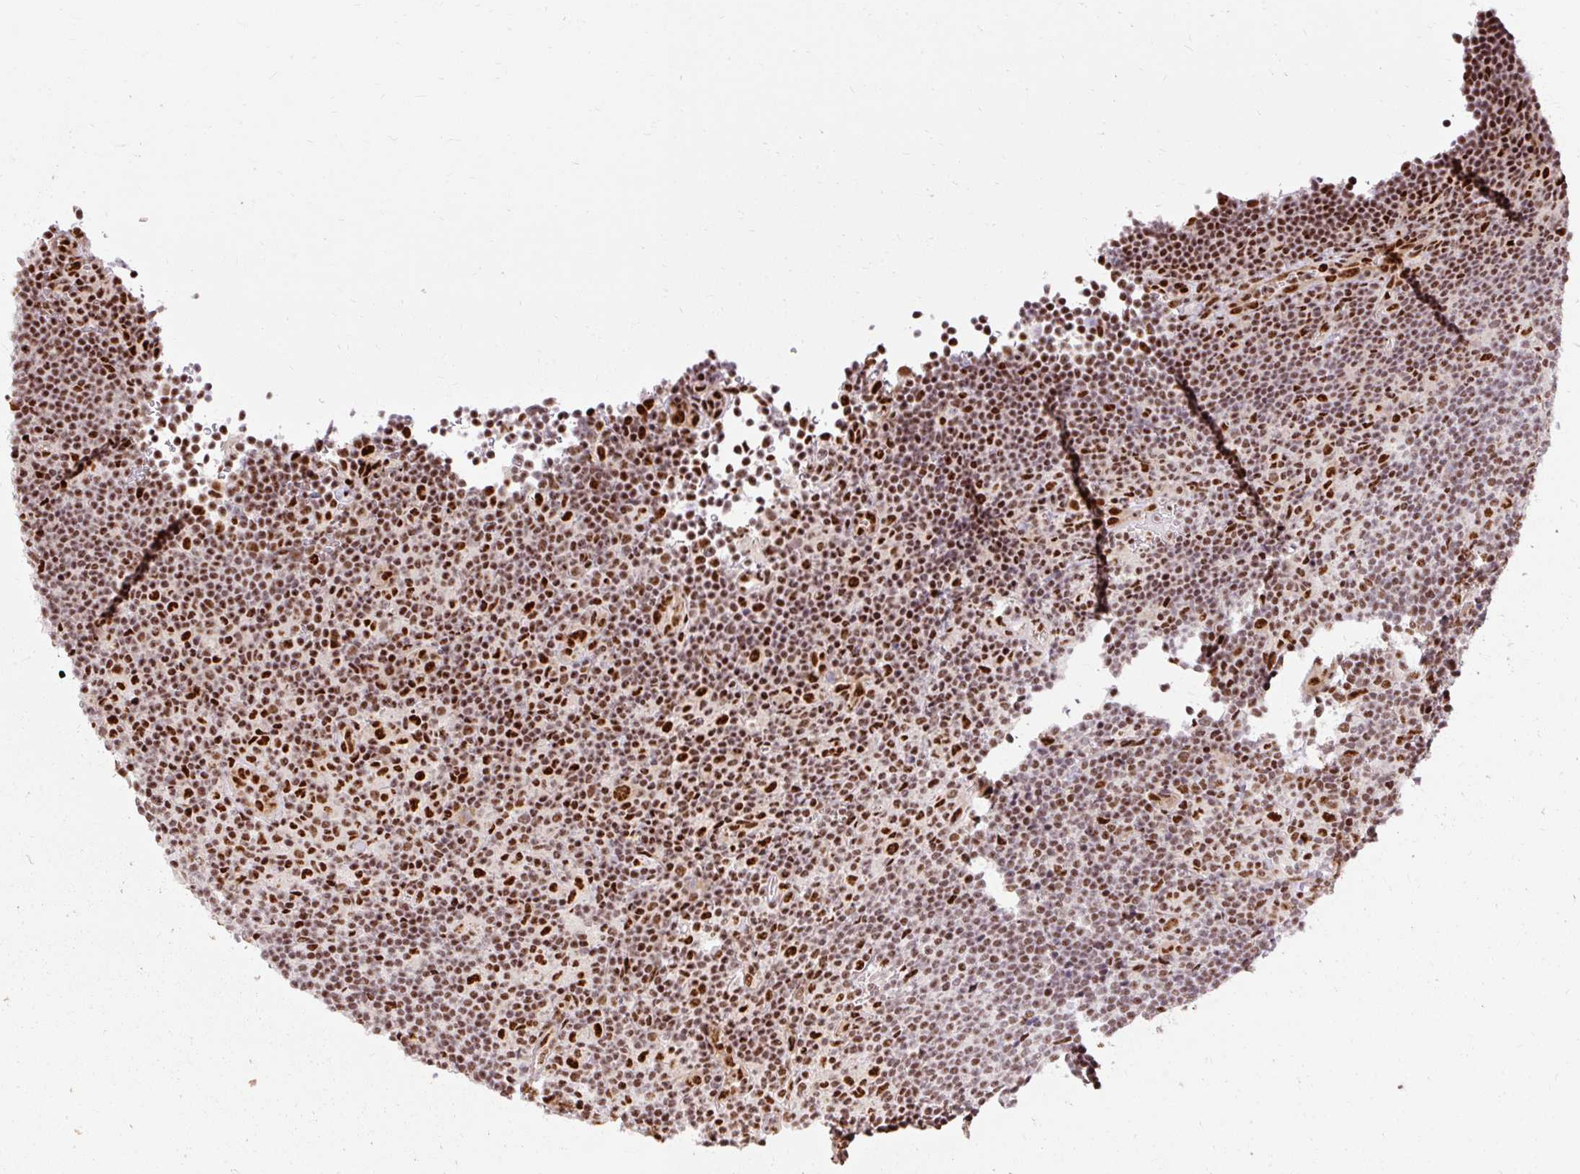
{"staining": {"intensity": "strong", "quantity": ">75%", "location": "nuclear"}, "tissue": "lymphoma", "cell_type": "Tumor cells", "image_type": "cancer", "snomed": [{"axis": "morphology", "description": "Hodgkin's disease, NOS"}, {"axis": "topography", "description": "Lymph node"}], "caption": "Protein expression analysis of human Hodgkin's disease reveals strong nuclear positivity in about >75% of tumor cells. (DAB (3,3'-diaminobenzidine) IHC with brightfield microscopy, high magnification).", "gene": "MECOM", "patient": {"sex": "female", "age": 57}}